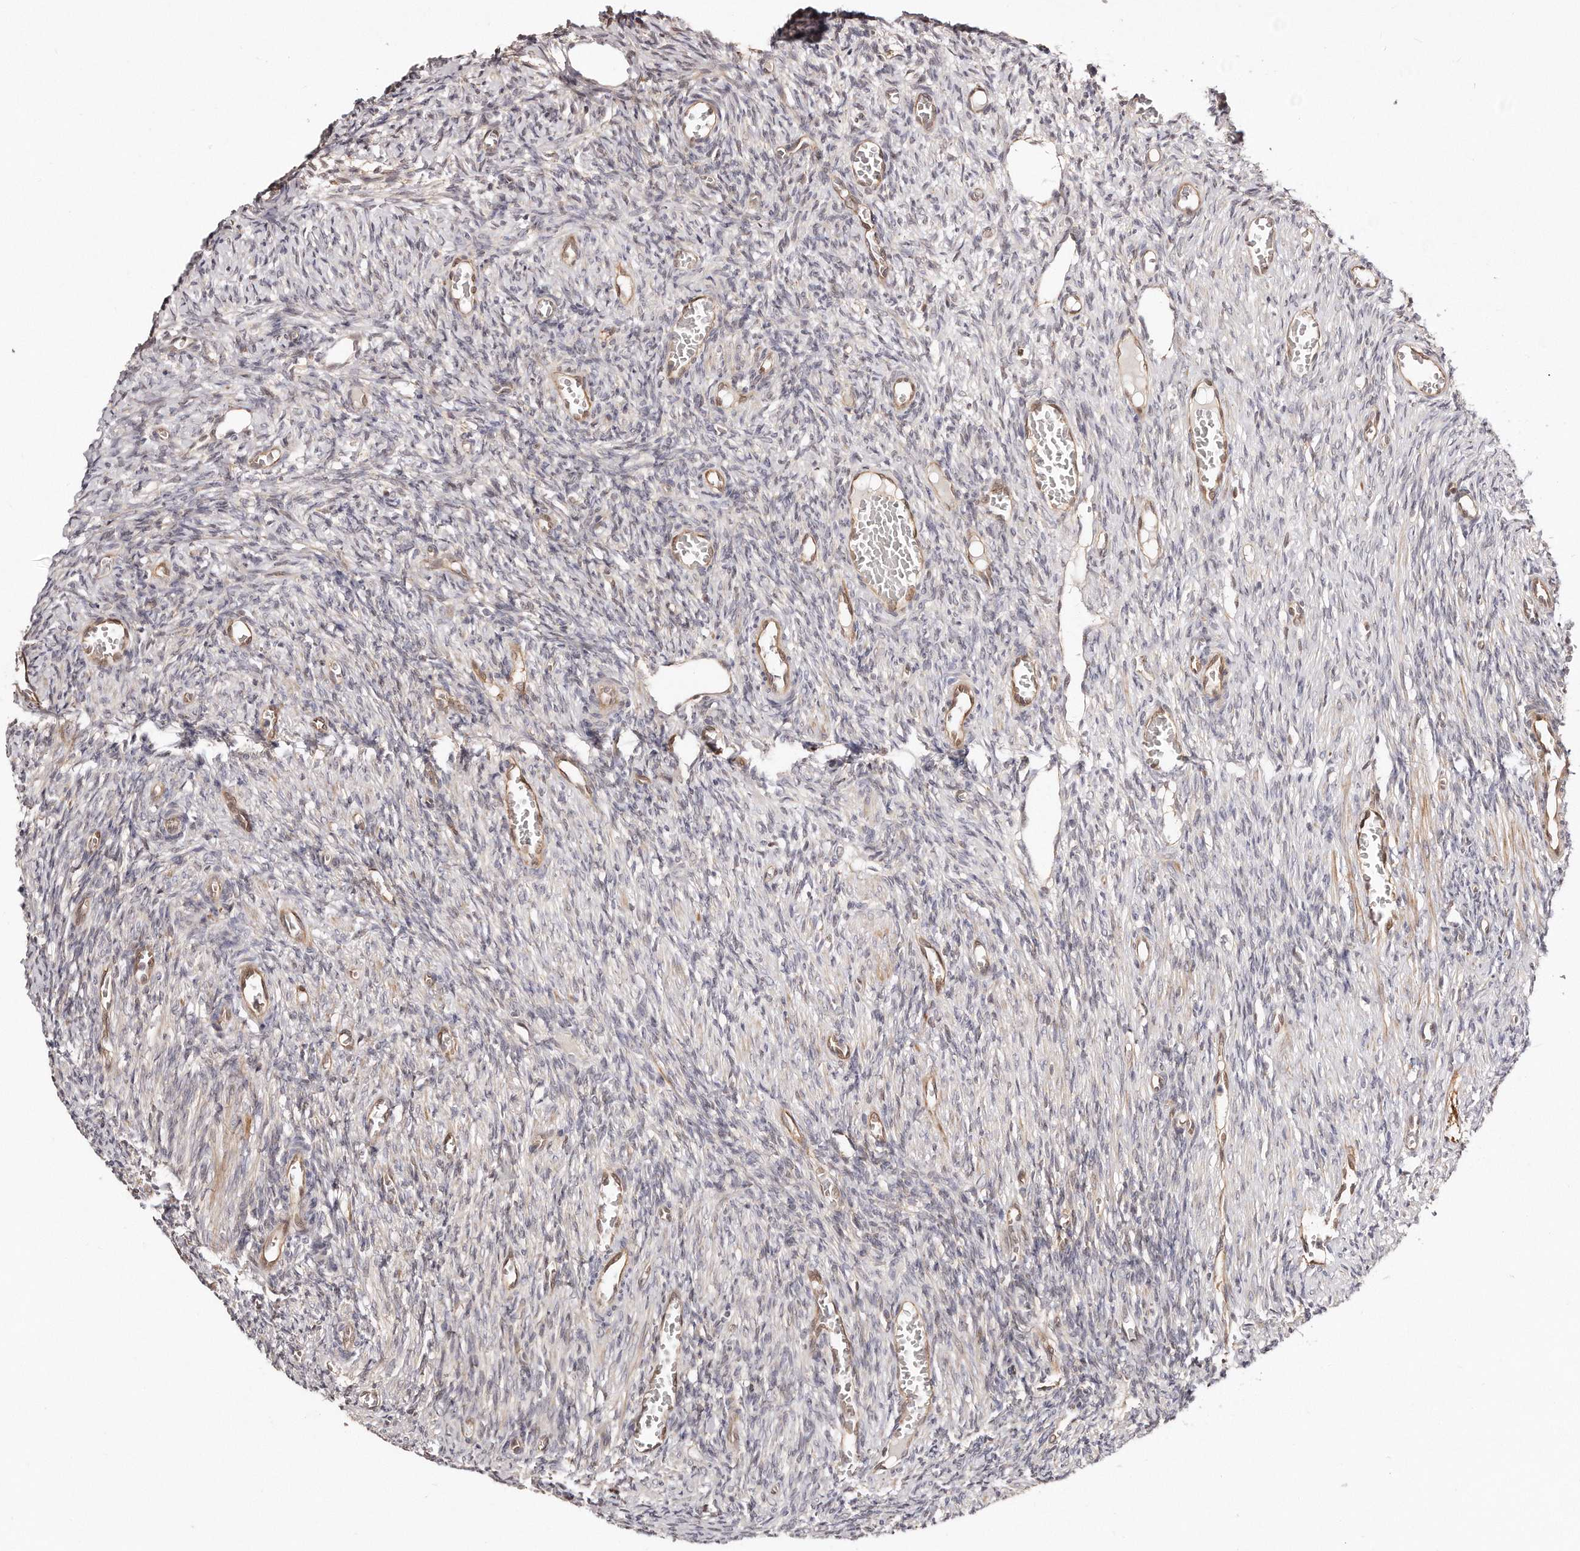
{"staining": {"intensity": "negative", "quantity": "none", "location": "none"}, "tissue": "ovary", "cell_type": "Ovarian stroma cells", "image_type": "normal", "snomed": [{"axis": "morphology", "description": "Normal tissue, NOS"}, {"axis": "topography", "description": "Ovary"}], "caption": "High magnification brightfield microscopy of normal ovary stained with DAB (brown) and counterstained with hematoxylin (blue): ovarian stroma cells show no significant positivity. The staining was performed using DAB to visualize the protein expression in brown, while the nuclei were stained in blue with hematoxylin (Magnification: 20x).", "gene": "GBP4", "patient": {"sex": "female", "age": 27}}